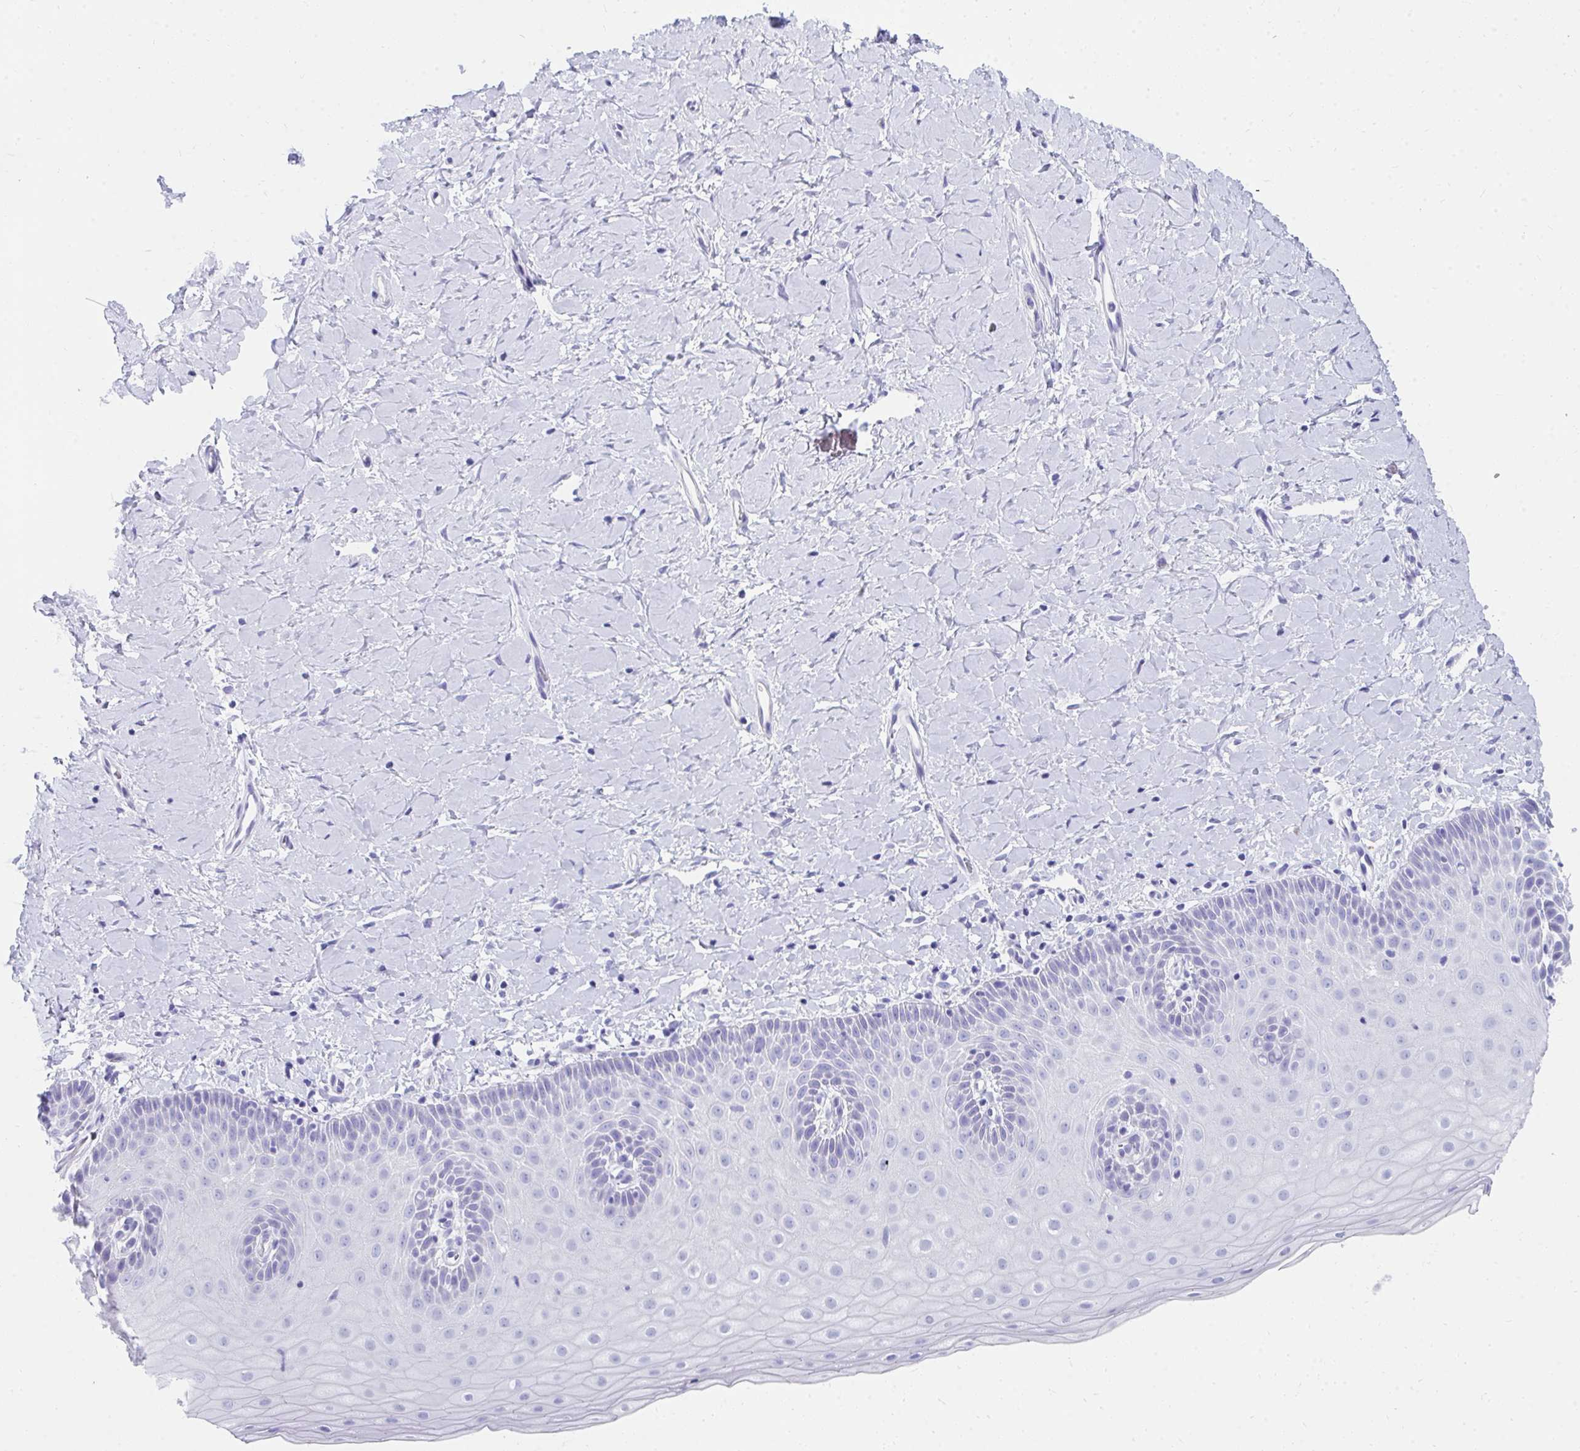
{"staining": {"intensity": "negative", "quantity": "none", "location": "none"}, "tissue": "cervix", "cell_type": "Glandular cells", "image_type": "normal", "snomed": [{"axis": "morphology", "description": "Normal tissue, NOS"}, {"axis": "topography", "description": "Cervix"}], "caption": "A histopathology image of human cervix is negative for staining in glandular cells. (Stains: DAB IHC with hematoxylin counter stain, Microscopy: brightfield microscopy at high magnification).", "gene": "HGD", "patient": {"sex": "female", "age": 37}}